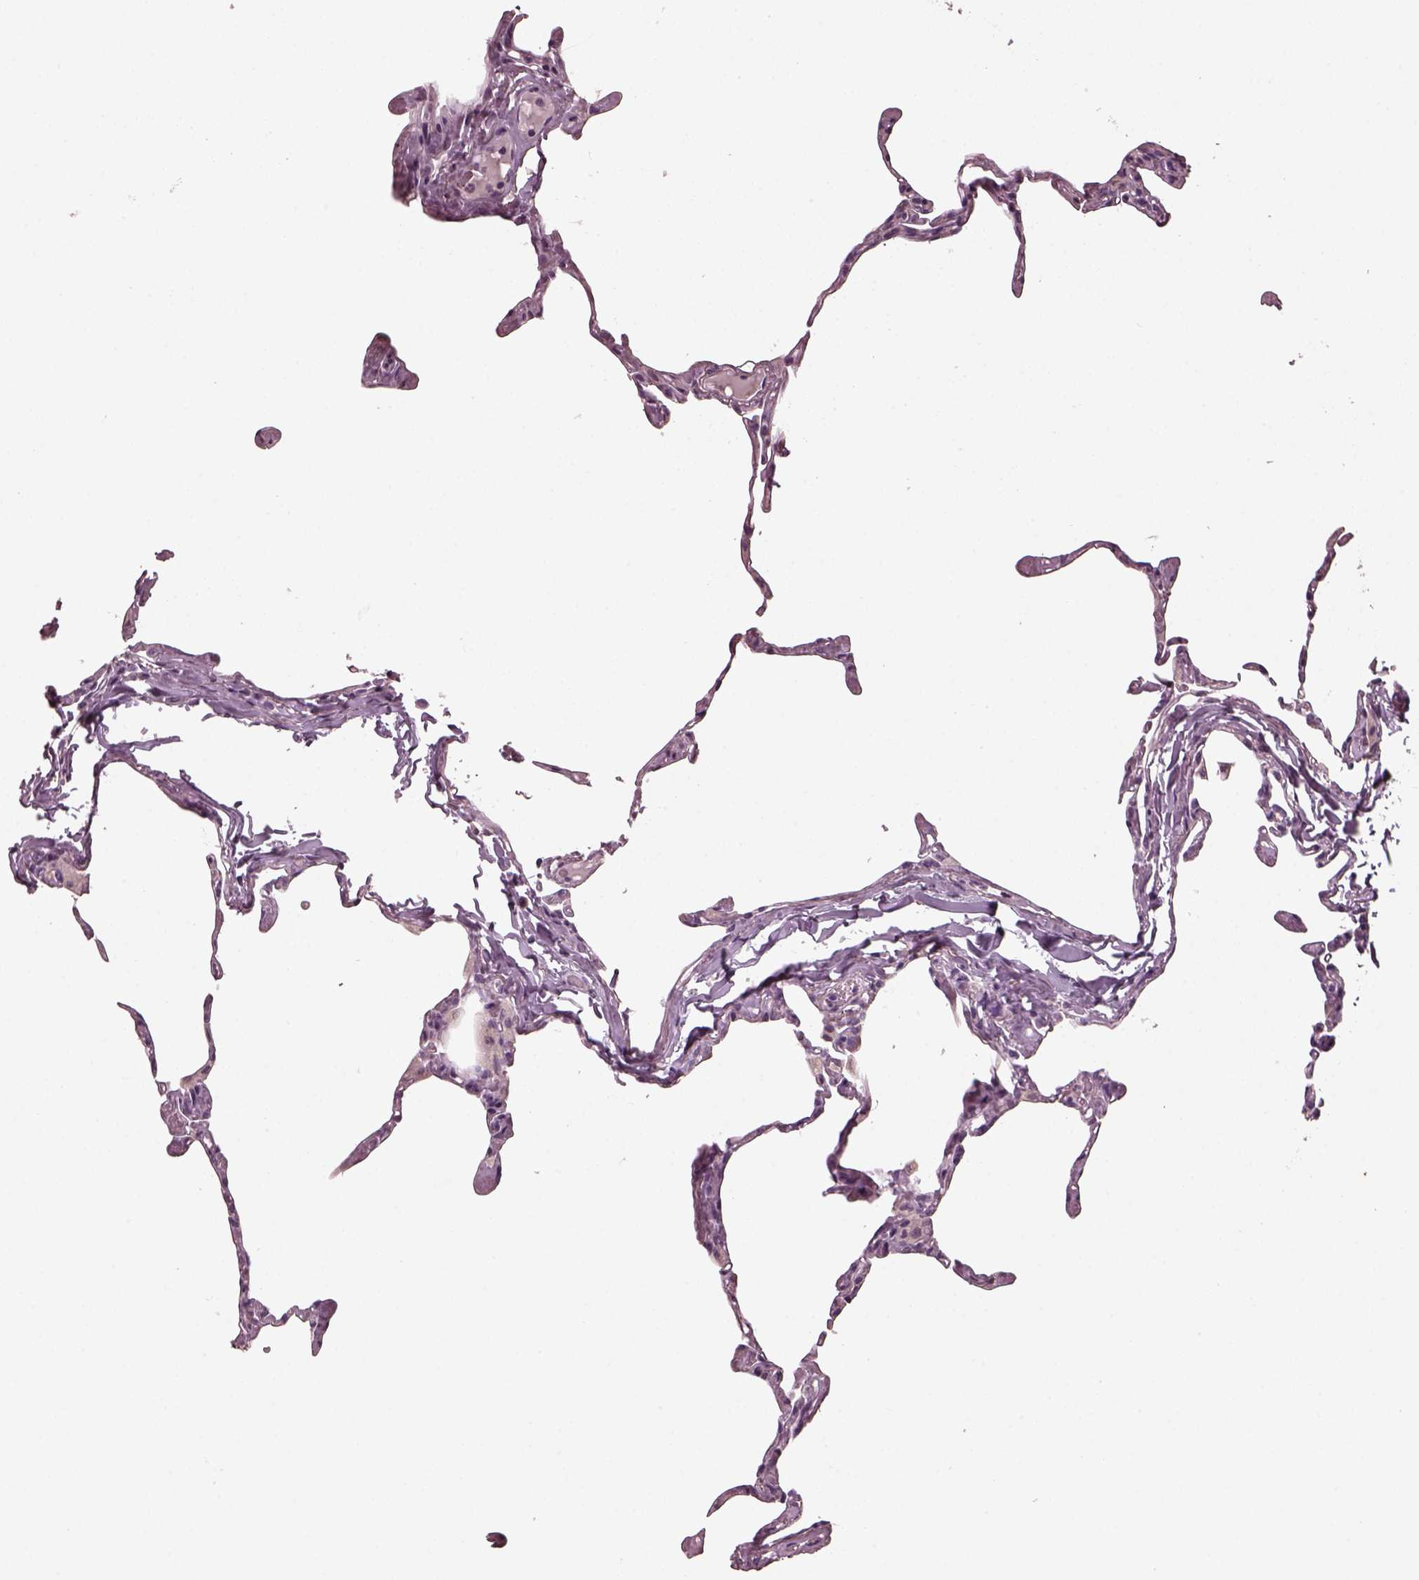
{"staining": {"intensity": "negative", "quantity": "none", "location": "none"}, "tissue": "lung", "cell_type": "Alveolar cells", "image_type": "normal", "snomed": [{"axis": "morphology", "description": "Normal tissue, NOS"}, {"axis": "topography", "description": "Lung"}], "caption": "A high-resolution photomicrograph shows immunohistochemistry staining of benign lung, which displays no significant positivity in alveolar cells.", "gene": "RCVRN", "patient": {"sex": "male", "age": 65}}